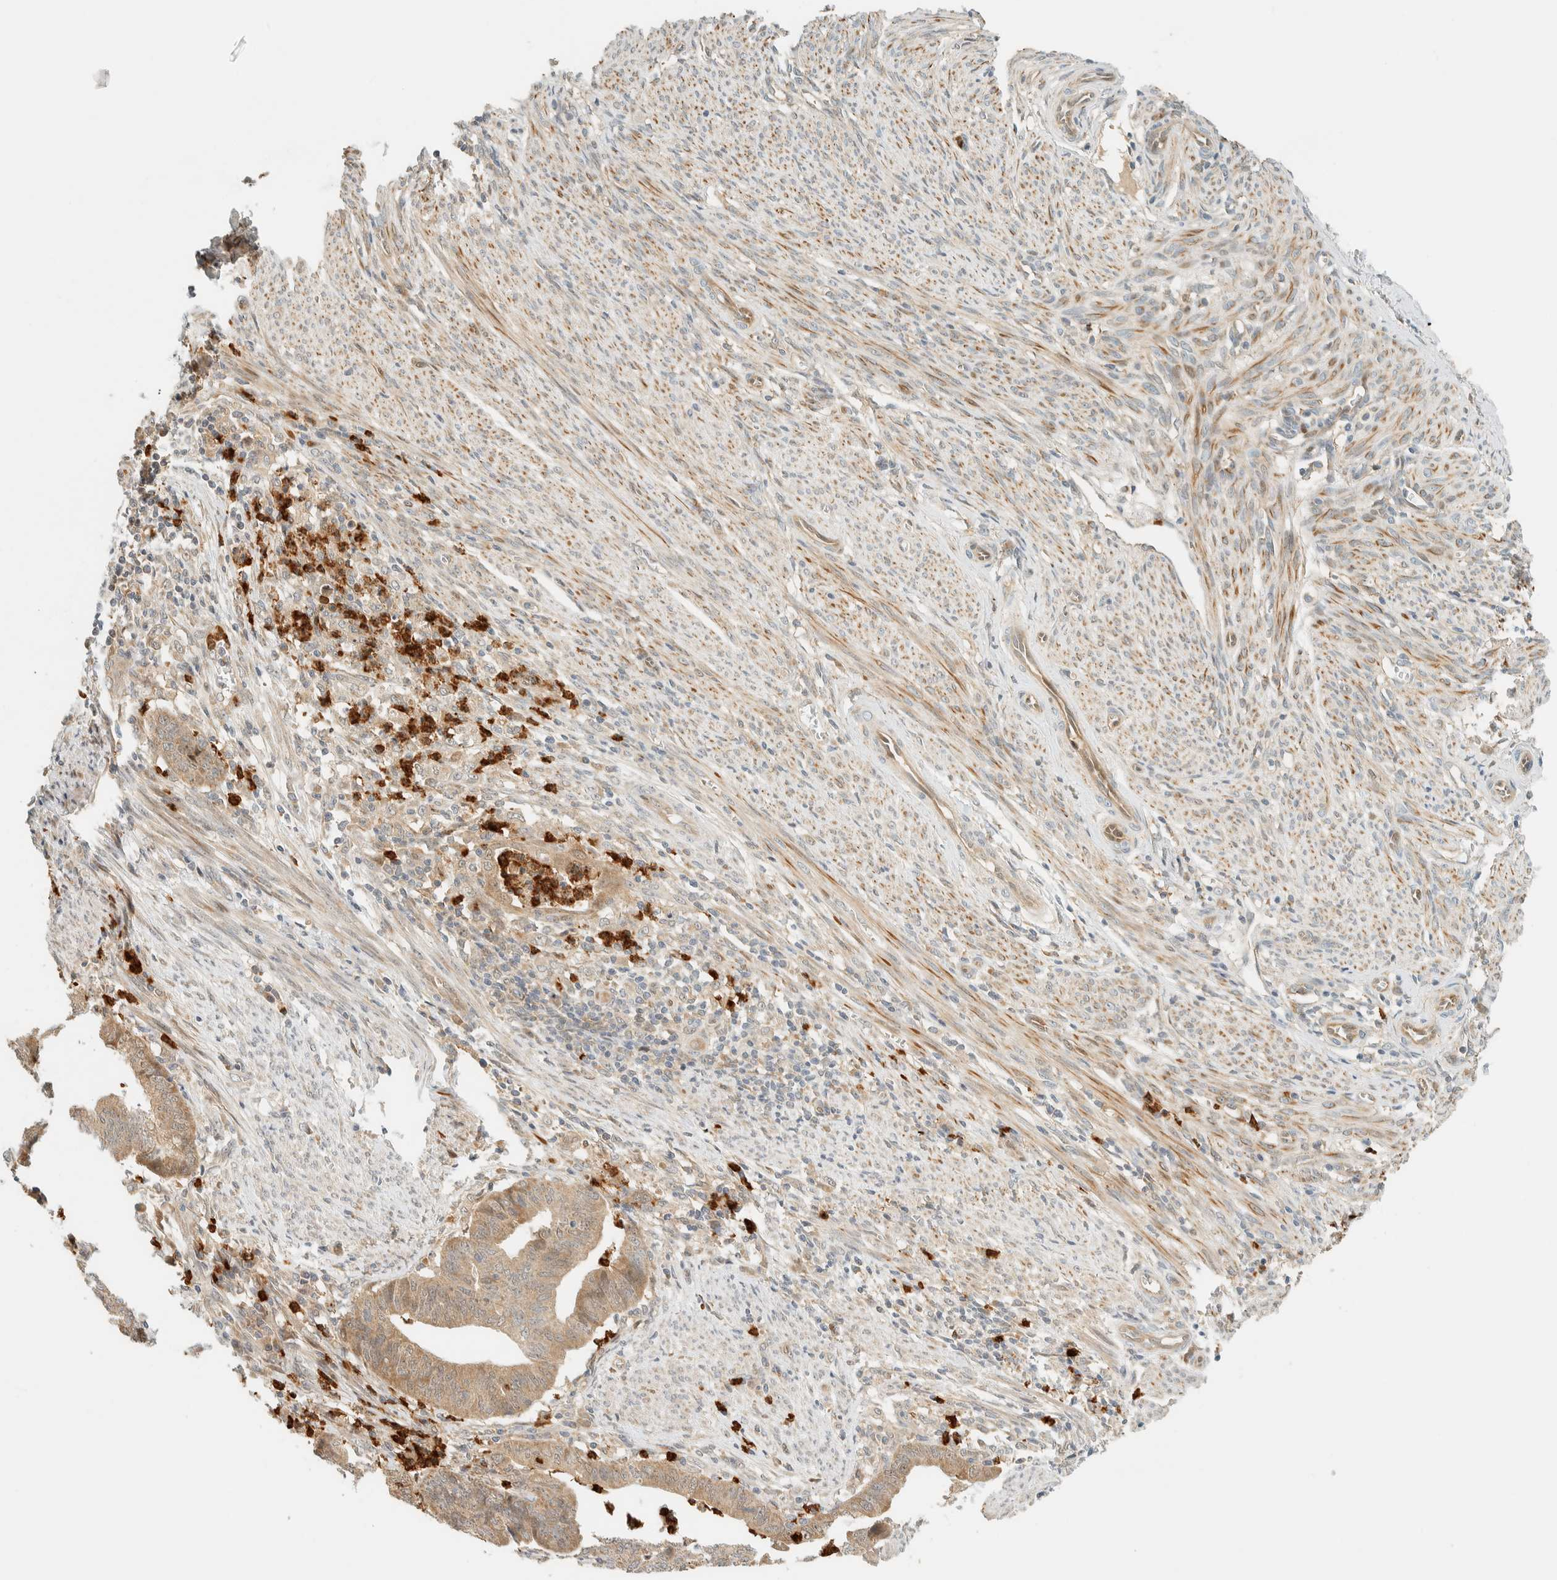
{"staining": {"intensity": "moderate", "quantity": ">75%", "location": "cytoplasmic/membranous"}, "tissue": "endometrial cancer", "cell_type": "Tumor cells", "image_type": "cancer", "snomed": [{"axis": "morphology", "description": "Polyp, NOS"}, {"axis": "morphology", "description": "Adenocarcinoma, NOS"}, {"axis": "morphology", "description": "Adenoma, NOS"}, {"axis": "topography", "description": "Endometrium"}], "caption": "Adenocarcinoma (endometrial) stained with DAB (3,3'-diaminobenzidine) IHC displays medium levels of moderate cytoplasmic/membranous staining in approximately >75% of tumor cells. Using DAB (brown) and hematoxylin (blue) stains, captured at high magnification using brightfield microscopy.", "gene": "CCDC171", "patient": {"sex": "female", "age": 79}}